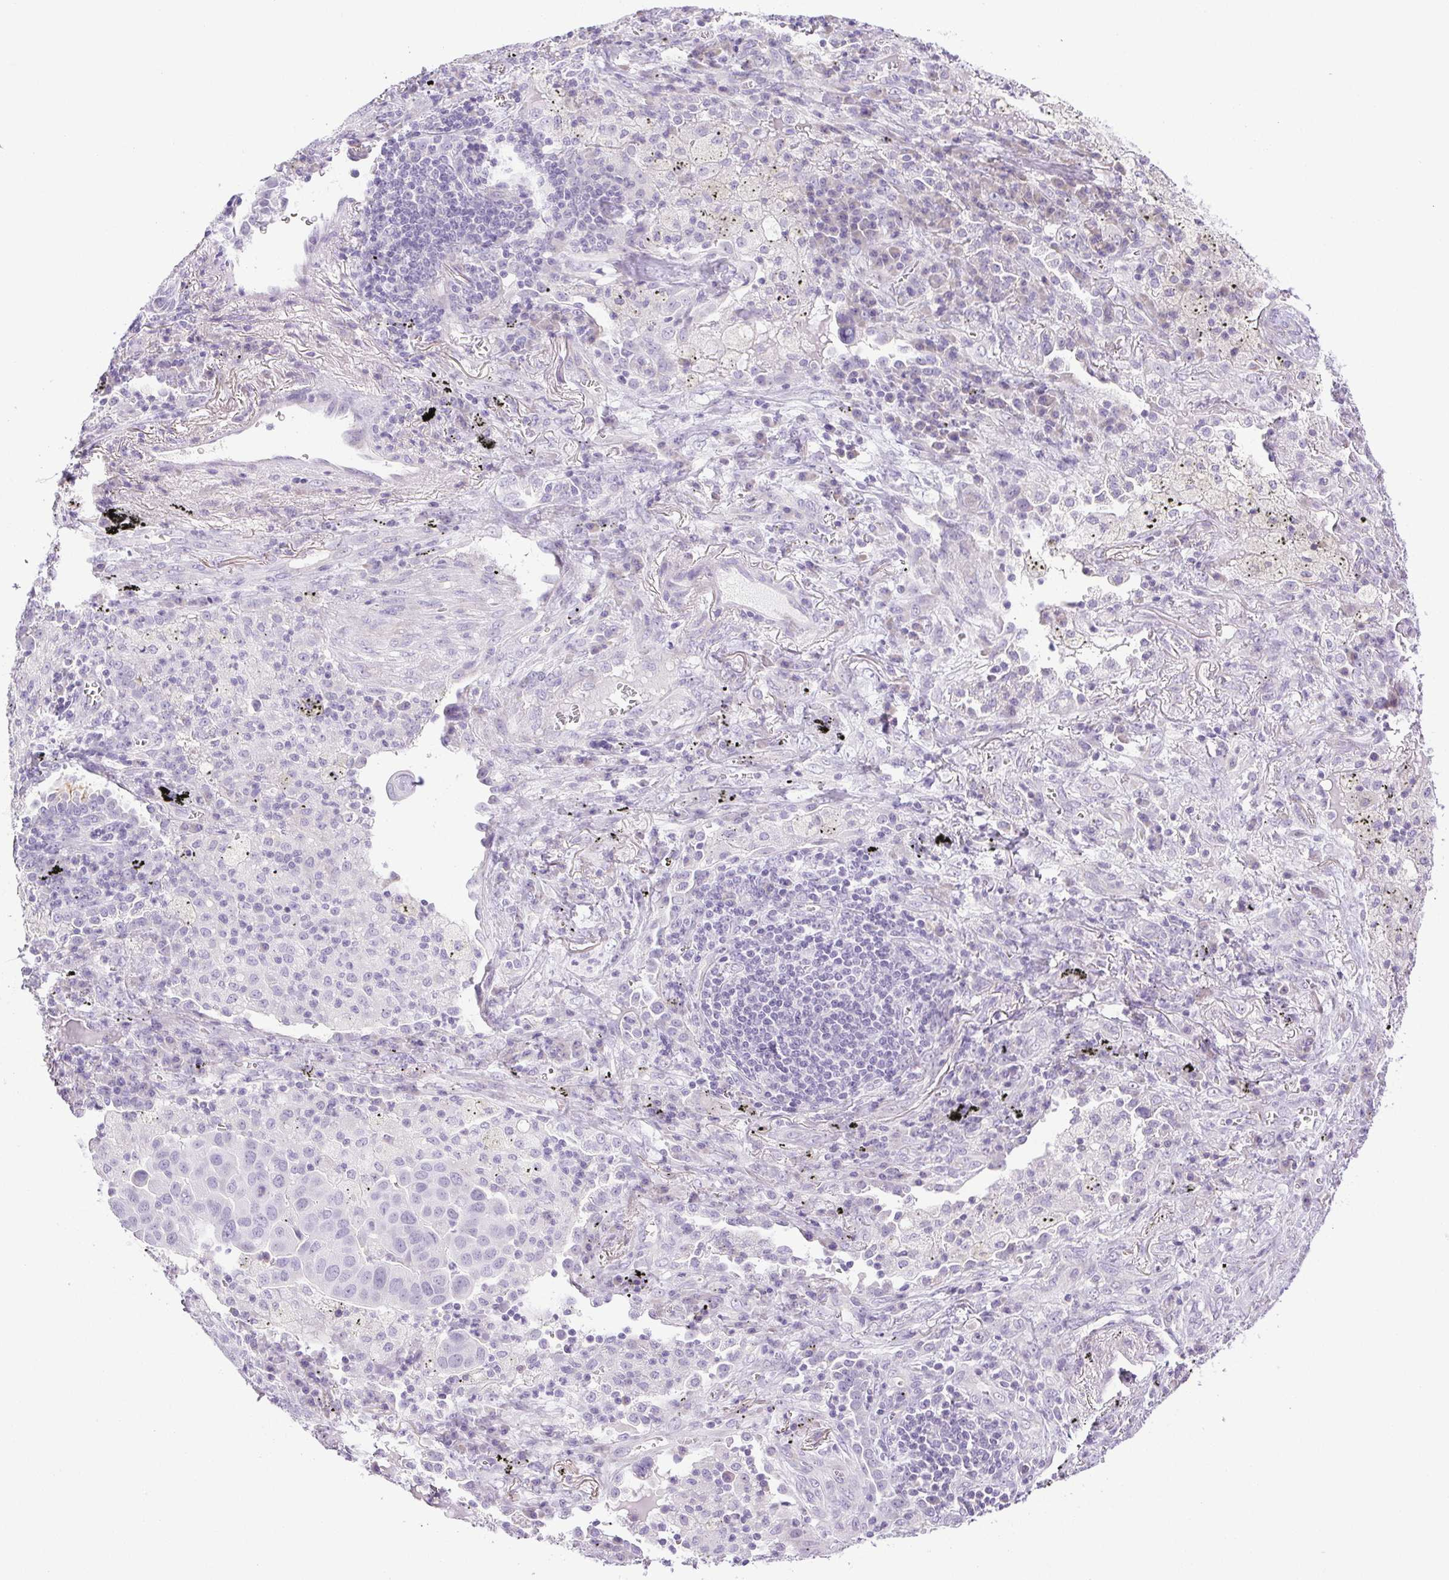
{"staining": {"intensity": "negative", "quantity": "none", "location": "none"}, "tissue": "lung cancer", "cell_type": "Tumor cells", "image_type": "cancer", "snomed": [{"axis": "morphology", "description": "Adenocarcinoma, NOS"}, {"axis": "morphology", "description": "Adenocarcinoma, metastatic, NOS"}, {"axis": "topography", "description": "Lymph node"}, {"axis": "topography", "description": "Lung"}], "caption": "Image shows no protein positivity in tumor cells of adenocarcinoma (lung) tissue.", "gene": "PAPPA2", "patient": {"sex": "female", "age": 65}}